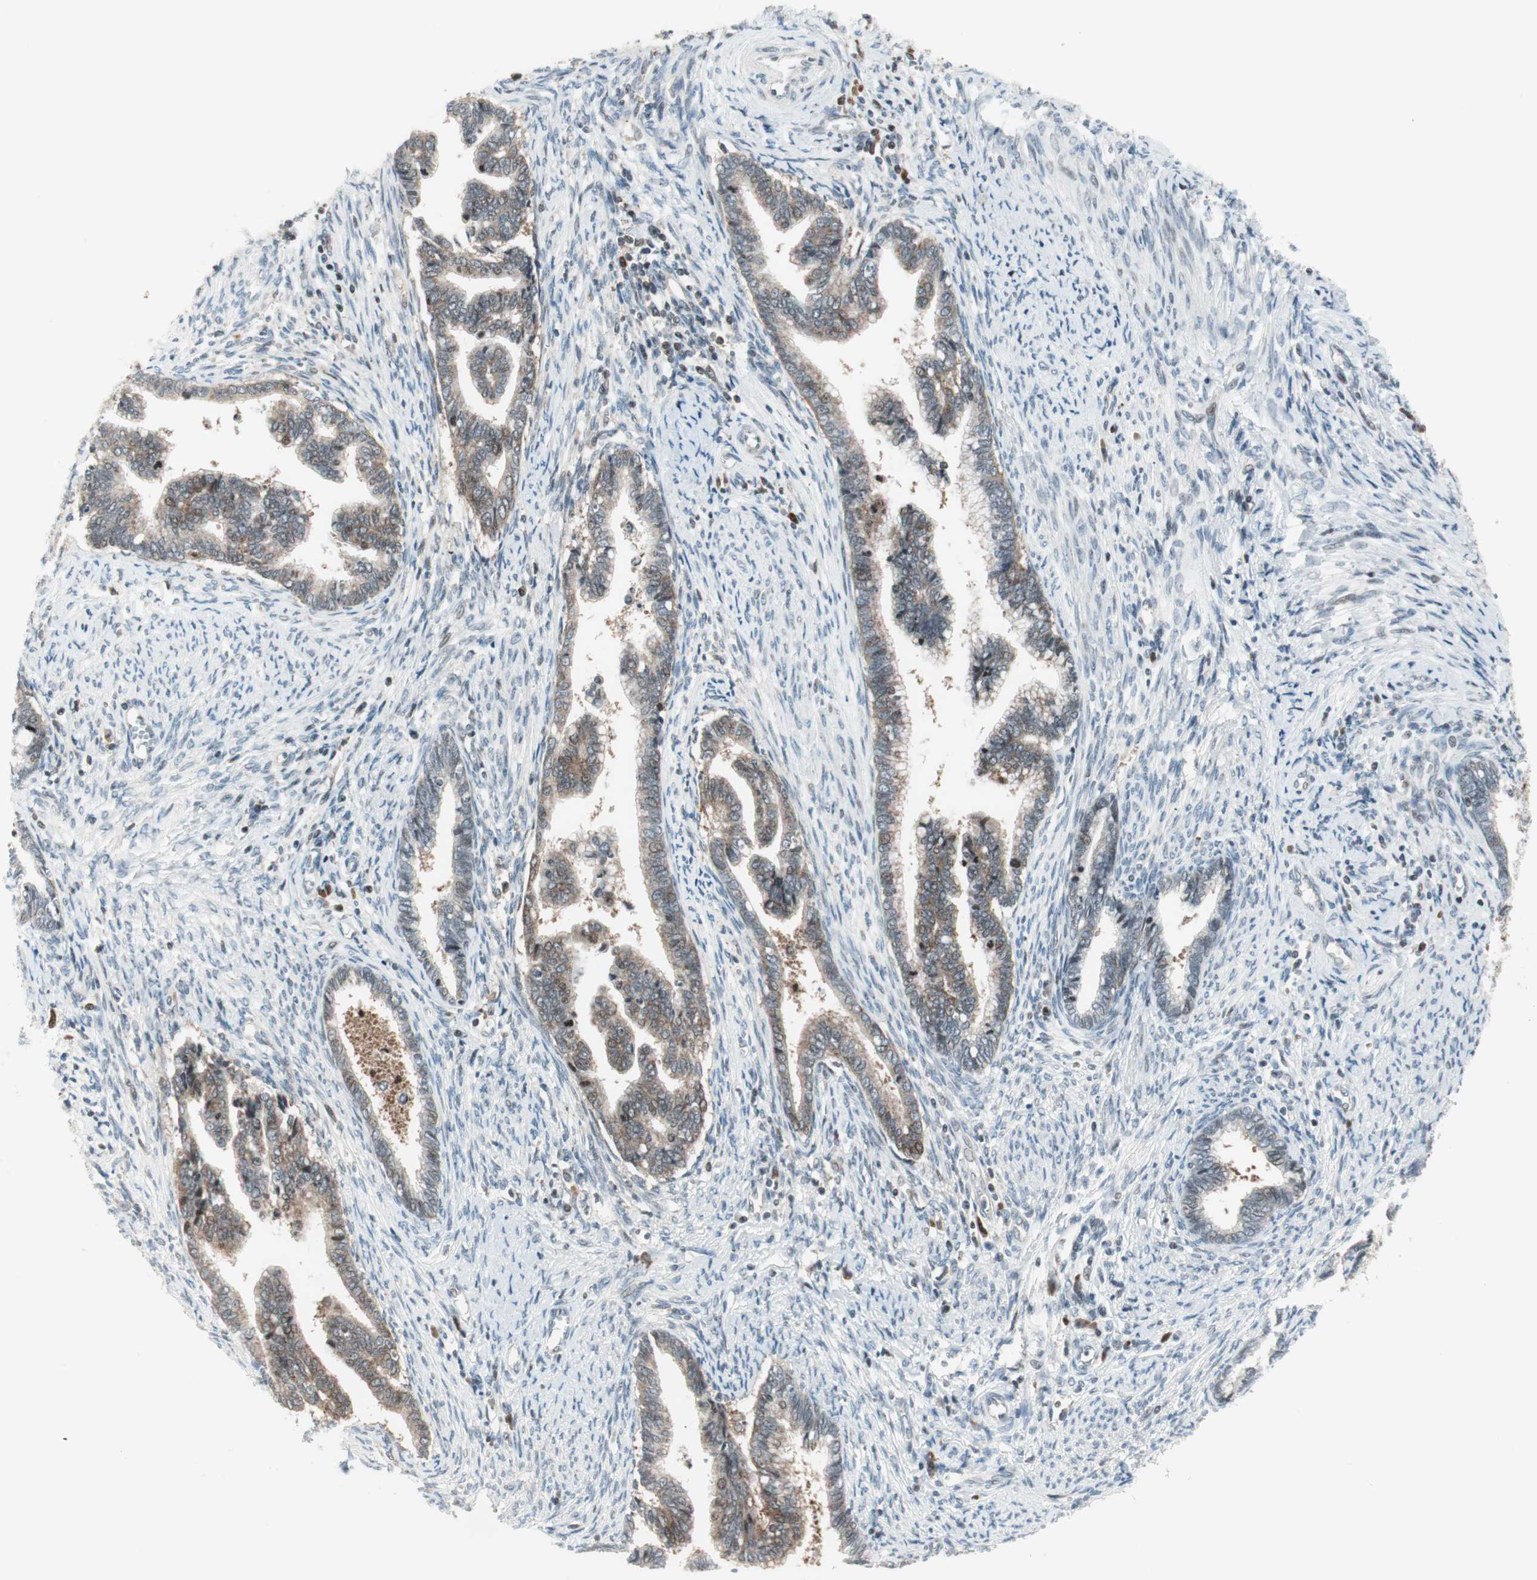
{"staining": {"intensity": "negative", "quantity": "none", "location": "none"}, "tissue": "cervical cancer", "cell_type": "Tumor cells", "image_type": "cancer", "snomed": [{"axis": "morphology", "description": "Adenocarcinoma, NOS"}, {"axis": "topography", "description": "Cervix"}], "caption": "Human cervical cancer (adenocarcinoma) stained for a protein using immunohistochemistry (IHC) reveals no expression in tumor cells.", "gene": "TPT1", "patient": {"sex": "female", "age": 44}}